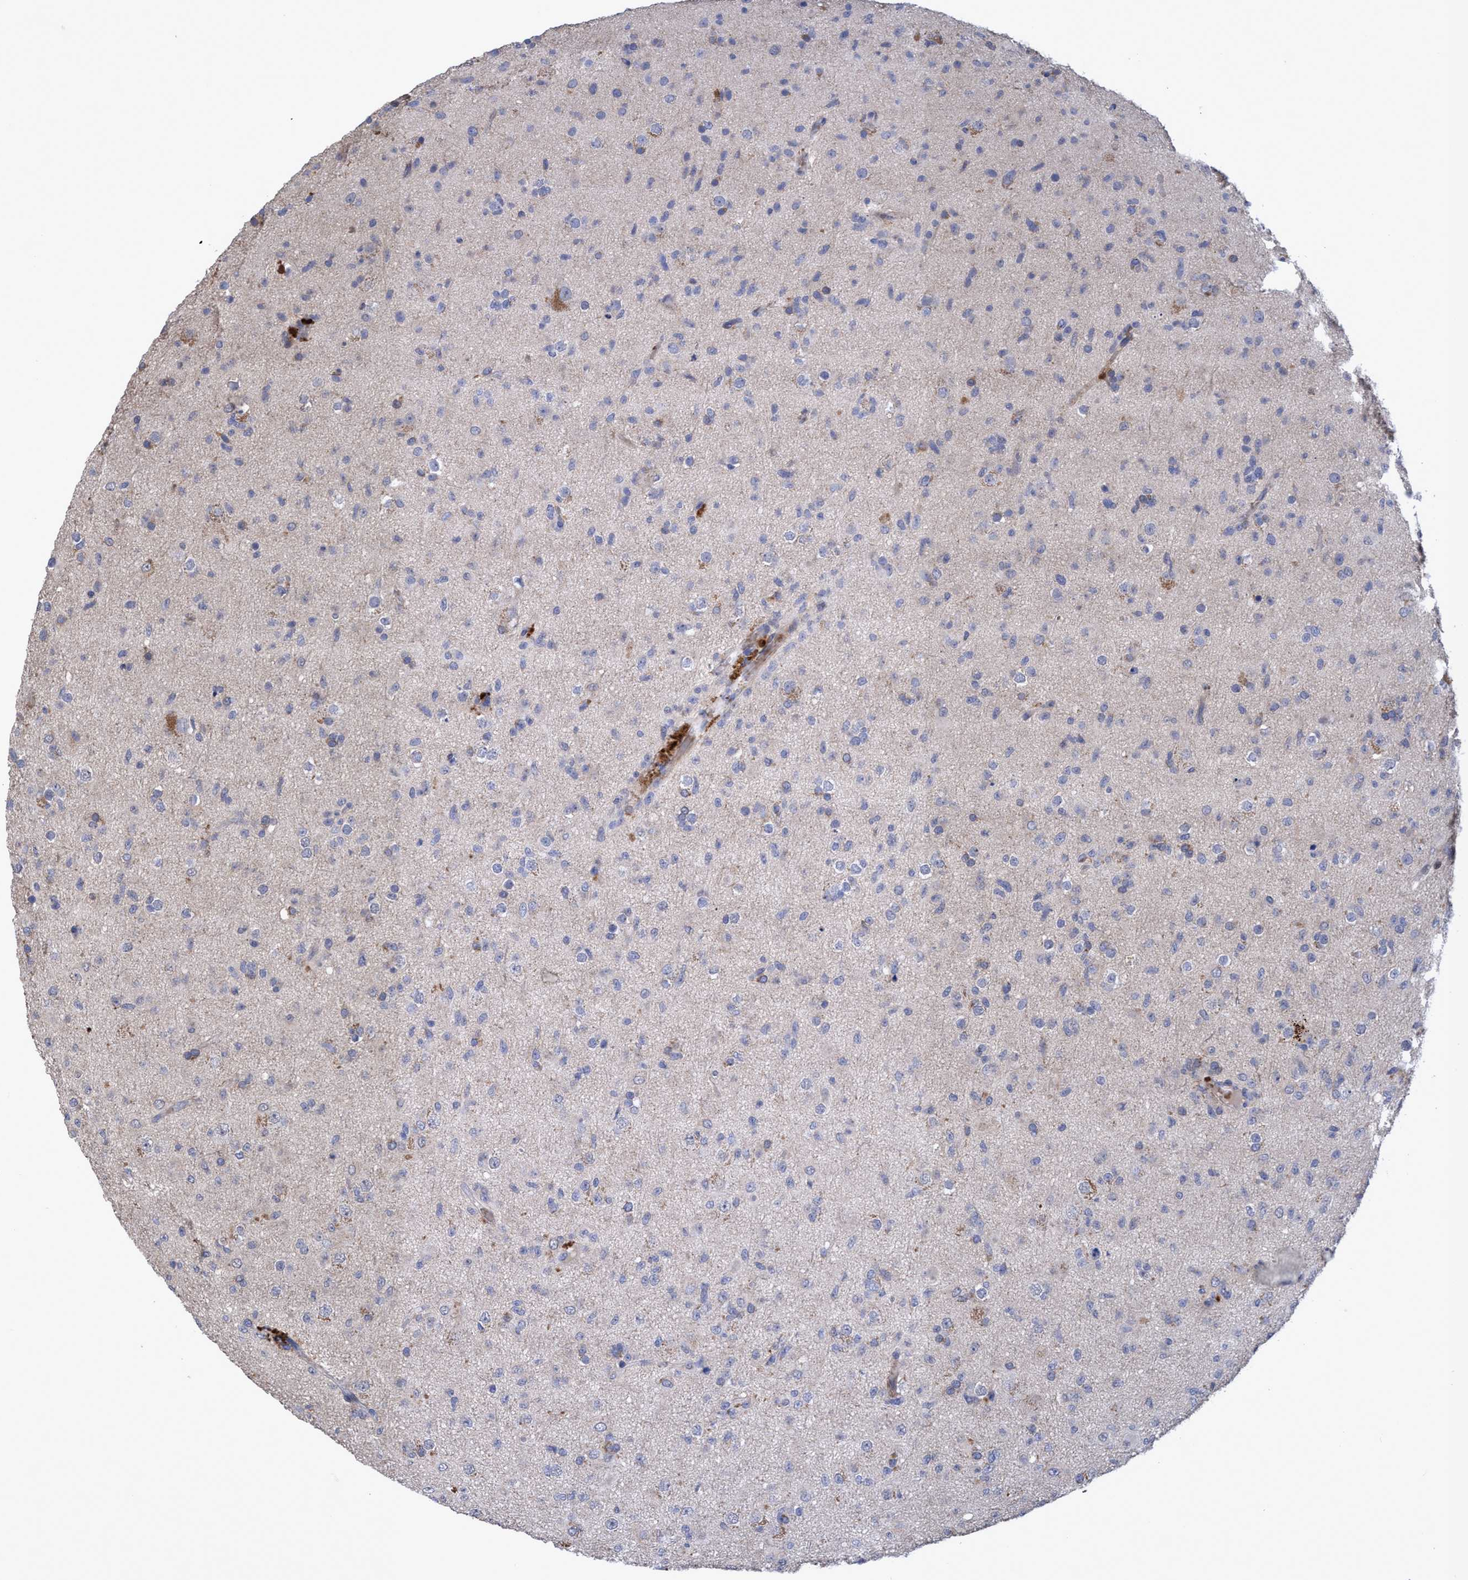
{"staining": {"intensity": "negative", "quantity": "none", "location": "none"}, "tissue": "glioma", "cell_type": "Tumor cells", "image_type": "cancer", "snomed": [{"axis": "morphology", "description": "Glioma, malignant, Low grade"}, {"axis": "topography", "description": "Brain"}], "caption": "The IHC photomicrograph has no significant staining in tumor cells of malignant glioma (low-grade) tissue.", "gene": "SEMA4D", "patient": {"sex": "male", "age": 65}}